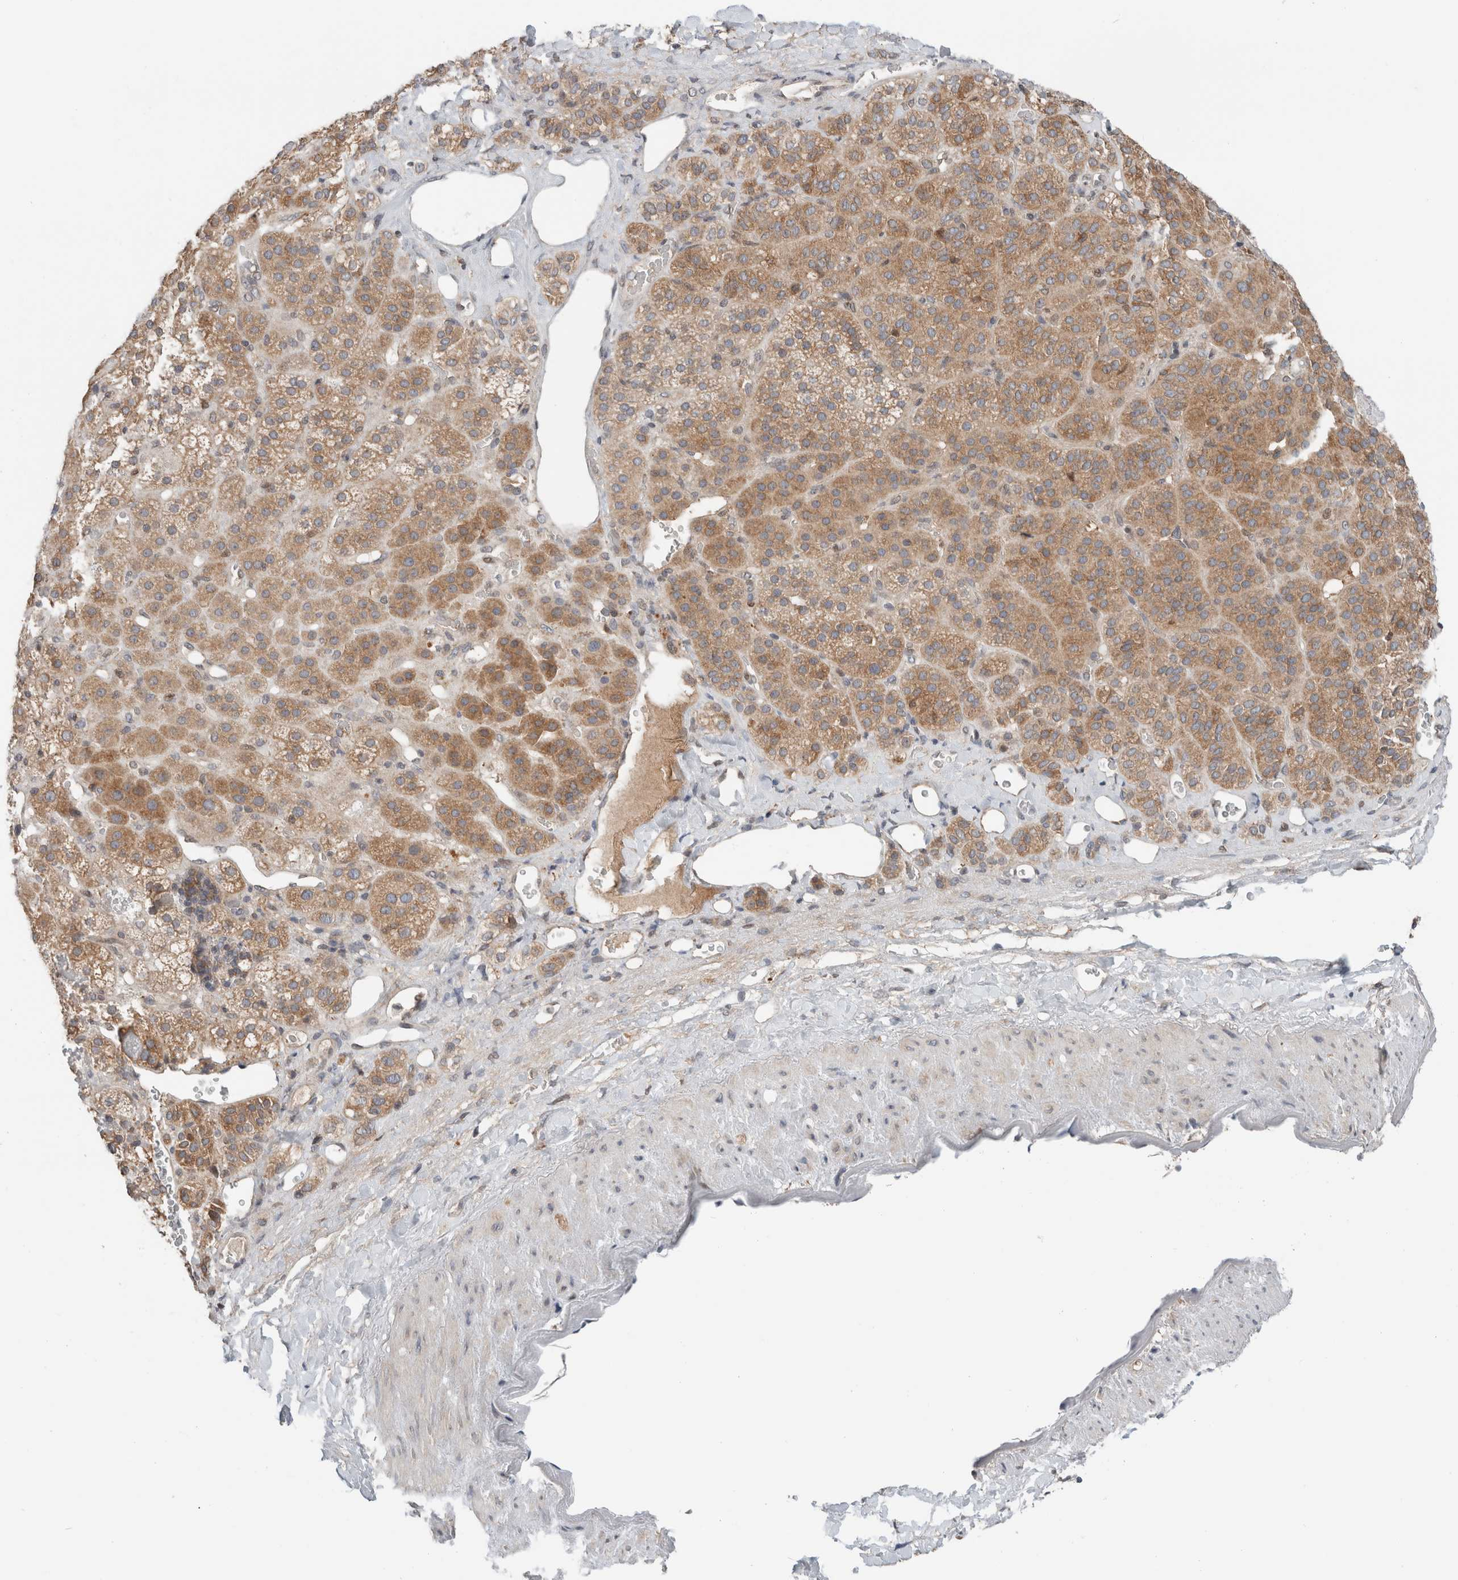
{"staining": {"intensity": "moderate", "quantity": ">75%", "location": "cytoplasmic/membranous"}, "tissue": "adrenal gland", "cell_type": "Glandular cells", "image_type": "normal", "snomed": [{"axis": "morphology", "description": "Normal tissue, NOS"}, {"axis": "topography", "description": "Adrenal gland"}], "caption": "A photomicrograph showing moderate cytoplasmic/membranous staining in approximately >75% of glandular cells in normal adrenal gland, as visualized by brown immunohistochemical staining.", "gene": "XPNPEP1", "patient": {"sex": "male", "age": 57}}